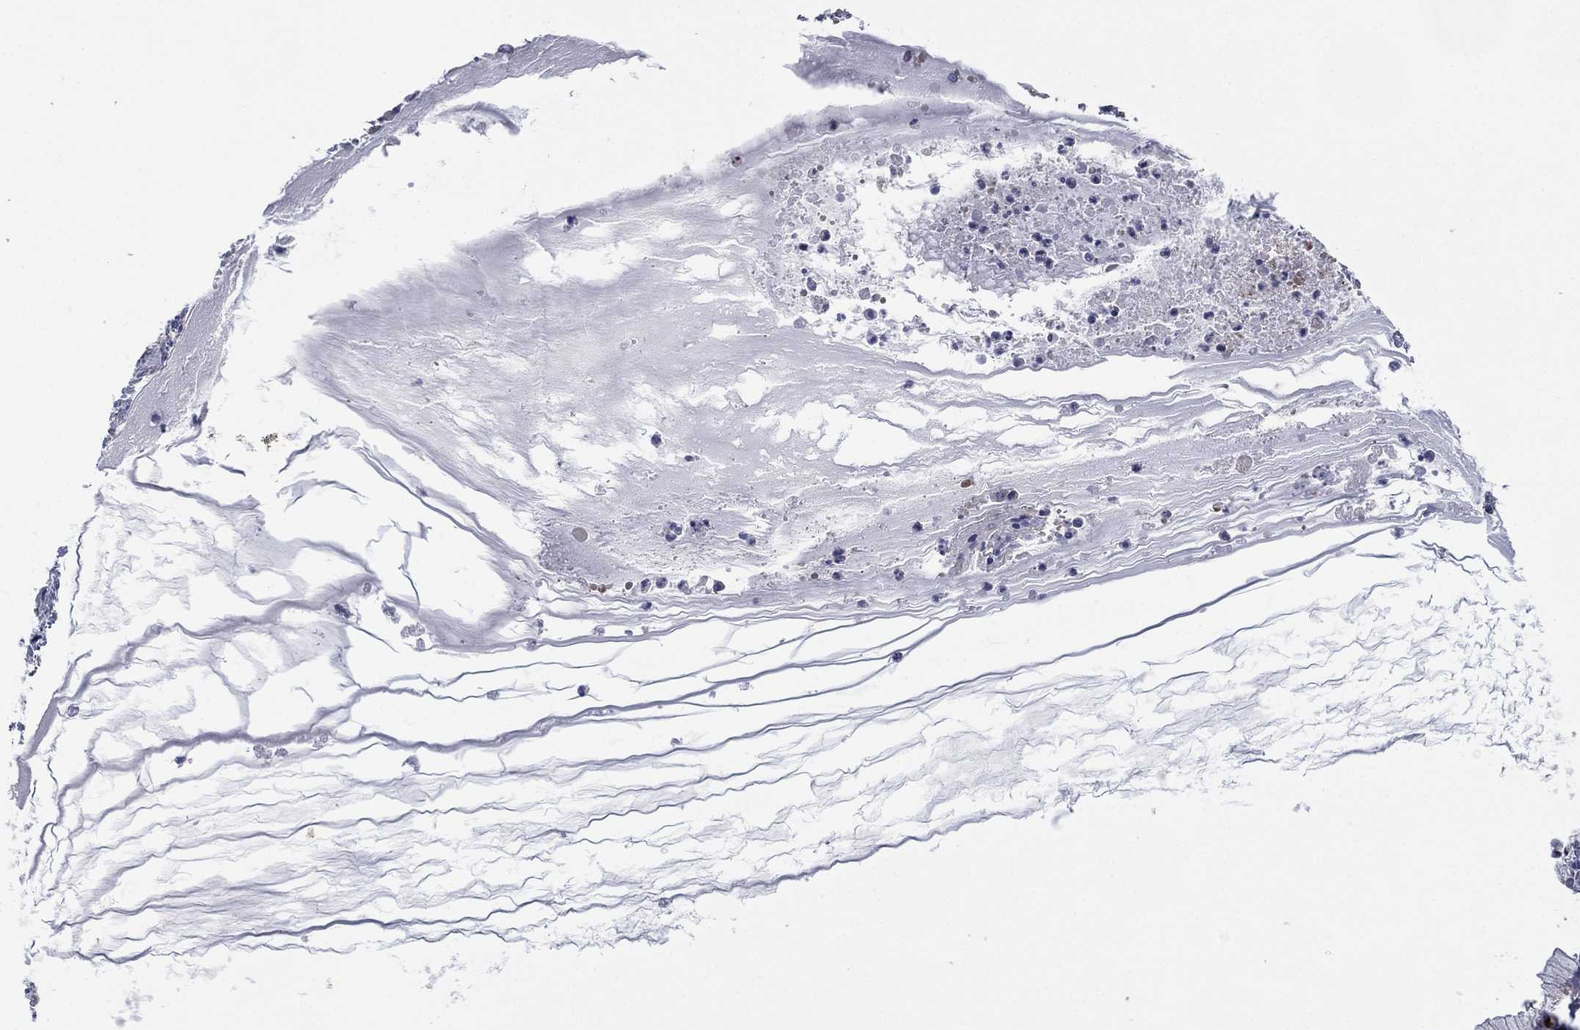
{"staining": {"intensity": "negative", "quantity": "none", "location": "none"}, "tissue": "ovarian cancer", "cell_type": "Tumor cells", "image_type": "cancer", "snomed": [{"axis": "morphology", "description": "Cystadenocarcinoma, mucinous, NOS"}, {"axis": "topography", "description": "Ovary"}], "caption": "This is an immunohistochemistry histopathology image of human ovarian mucinous cystadenocarcinoma. There is no positivity in tumor cells.", "gene": "C2orf76", "patient": {"sex": "female", "age": 41}}